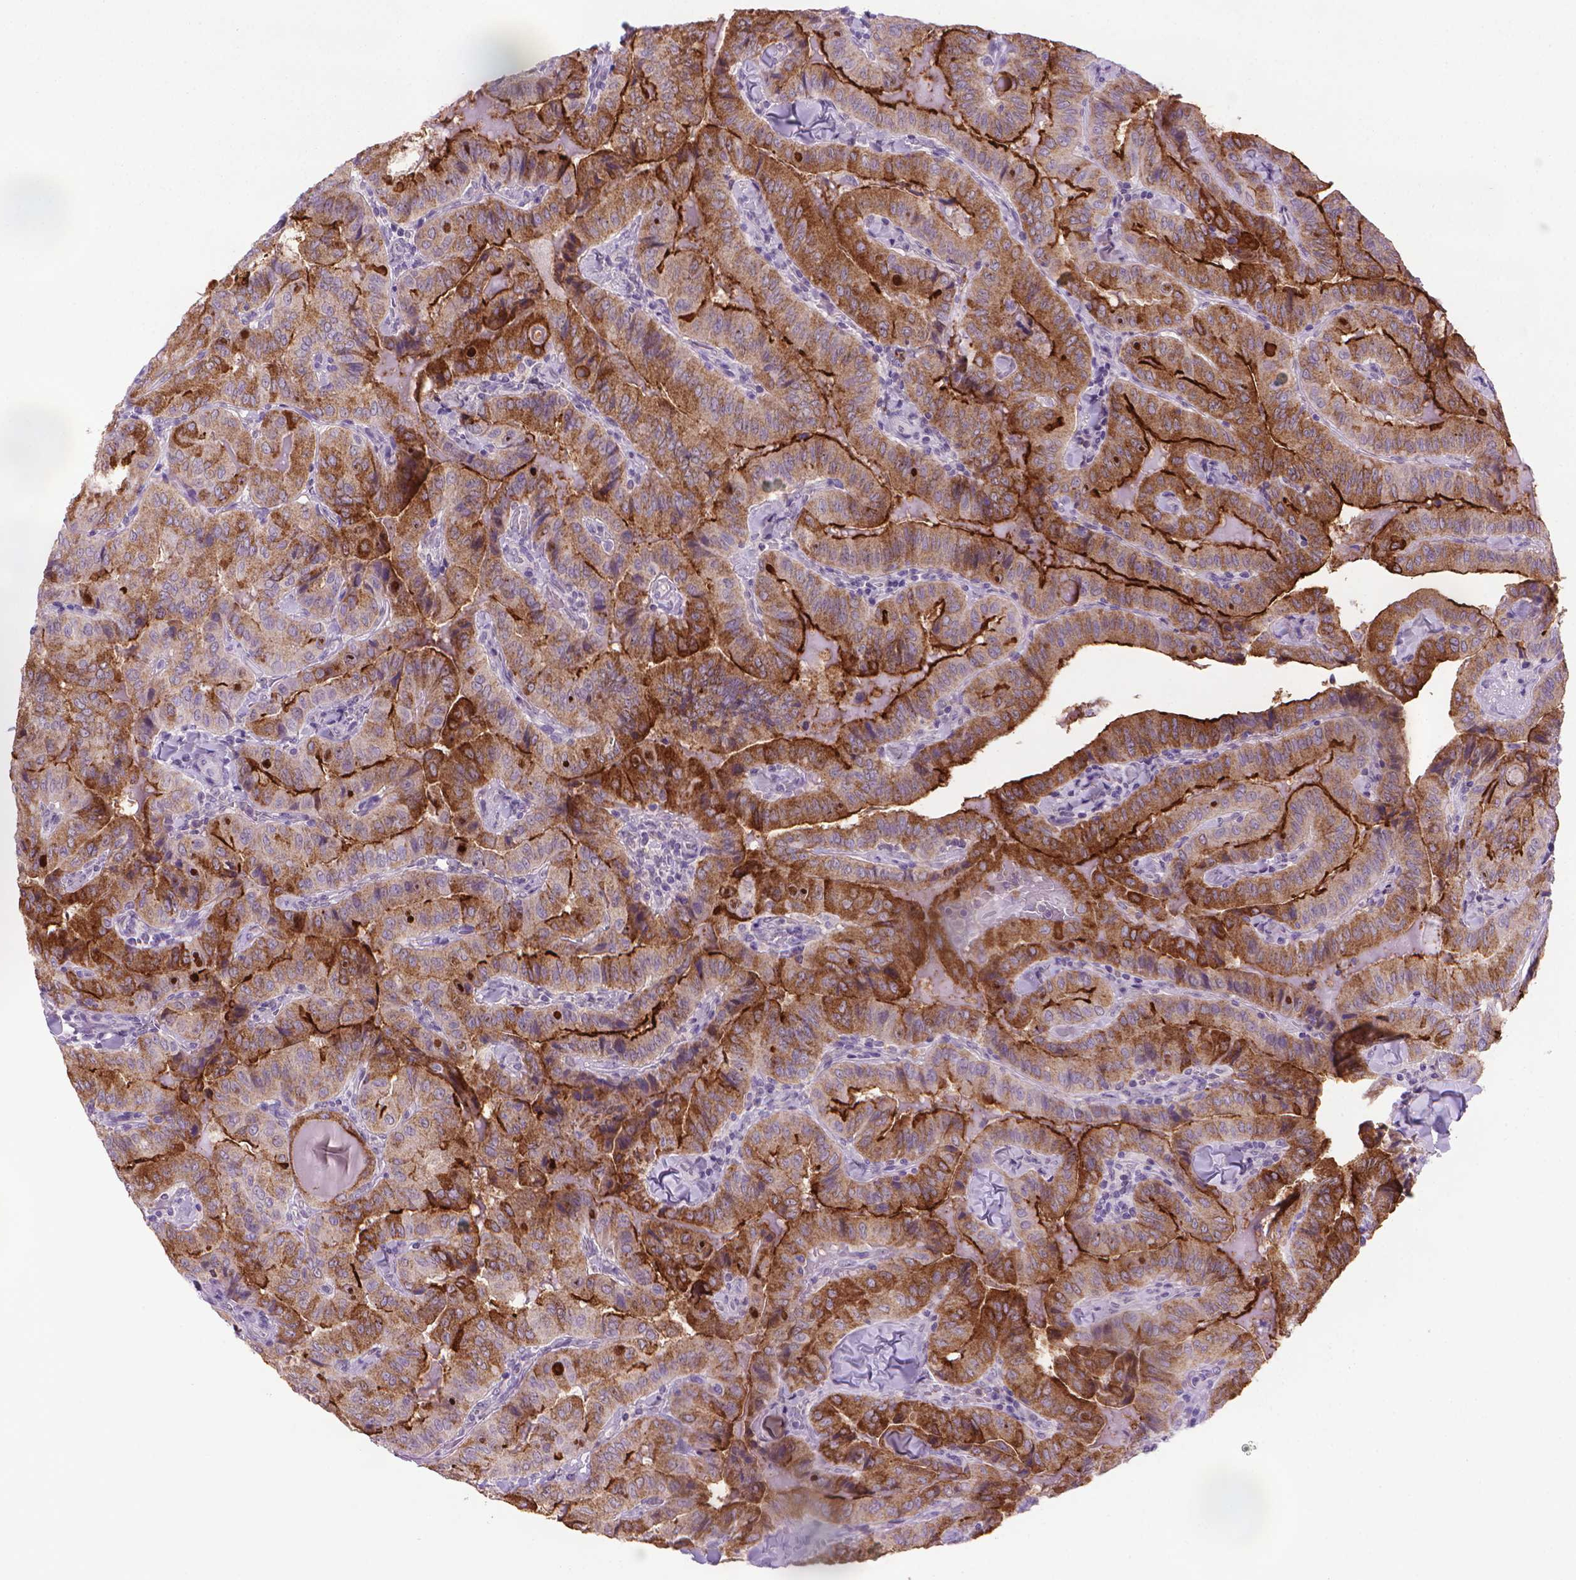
{"staining": {"intensity": "strong", "quantity": ">75%", "location": "cytoplasmic/membranous"}, "tissue": "thyroid cancer", "cell_type": "Tumor cells", "image_type": "cancer", "snomed": [{"axis": "morphology", "description": "Papillary adenocarcinoma, NOS"}, {"axis": "topography", "description": "Thyroid gland"}], "caption": "Papillary adenocarcinoma (thyroid) stained with a brown dye reveals strong cytoplasmic/membranous positive expression in approximately >75% of tumor cells.", "gene": "MUC1", "patient": {"sex": "female", "age": 68}}